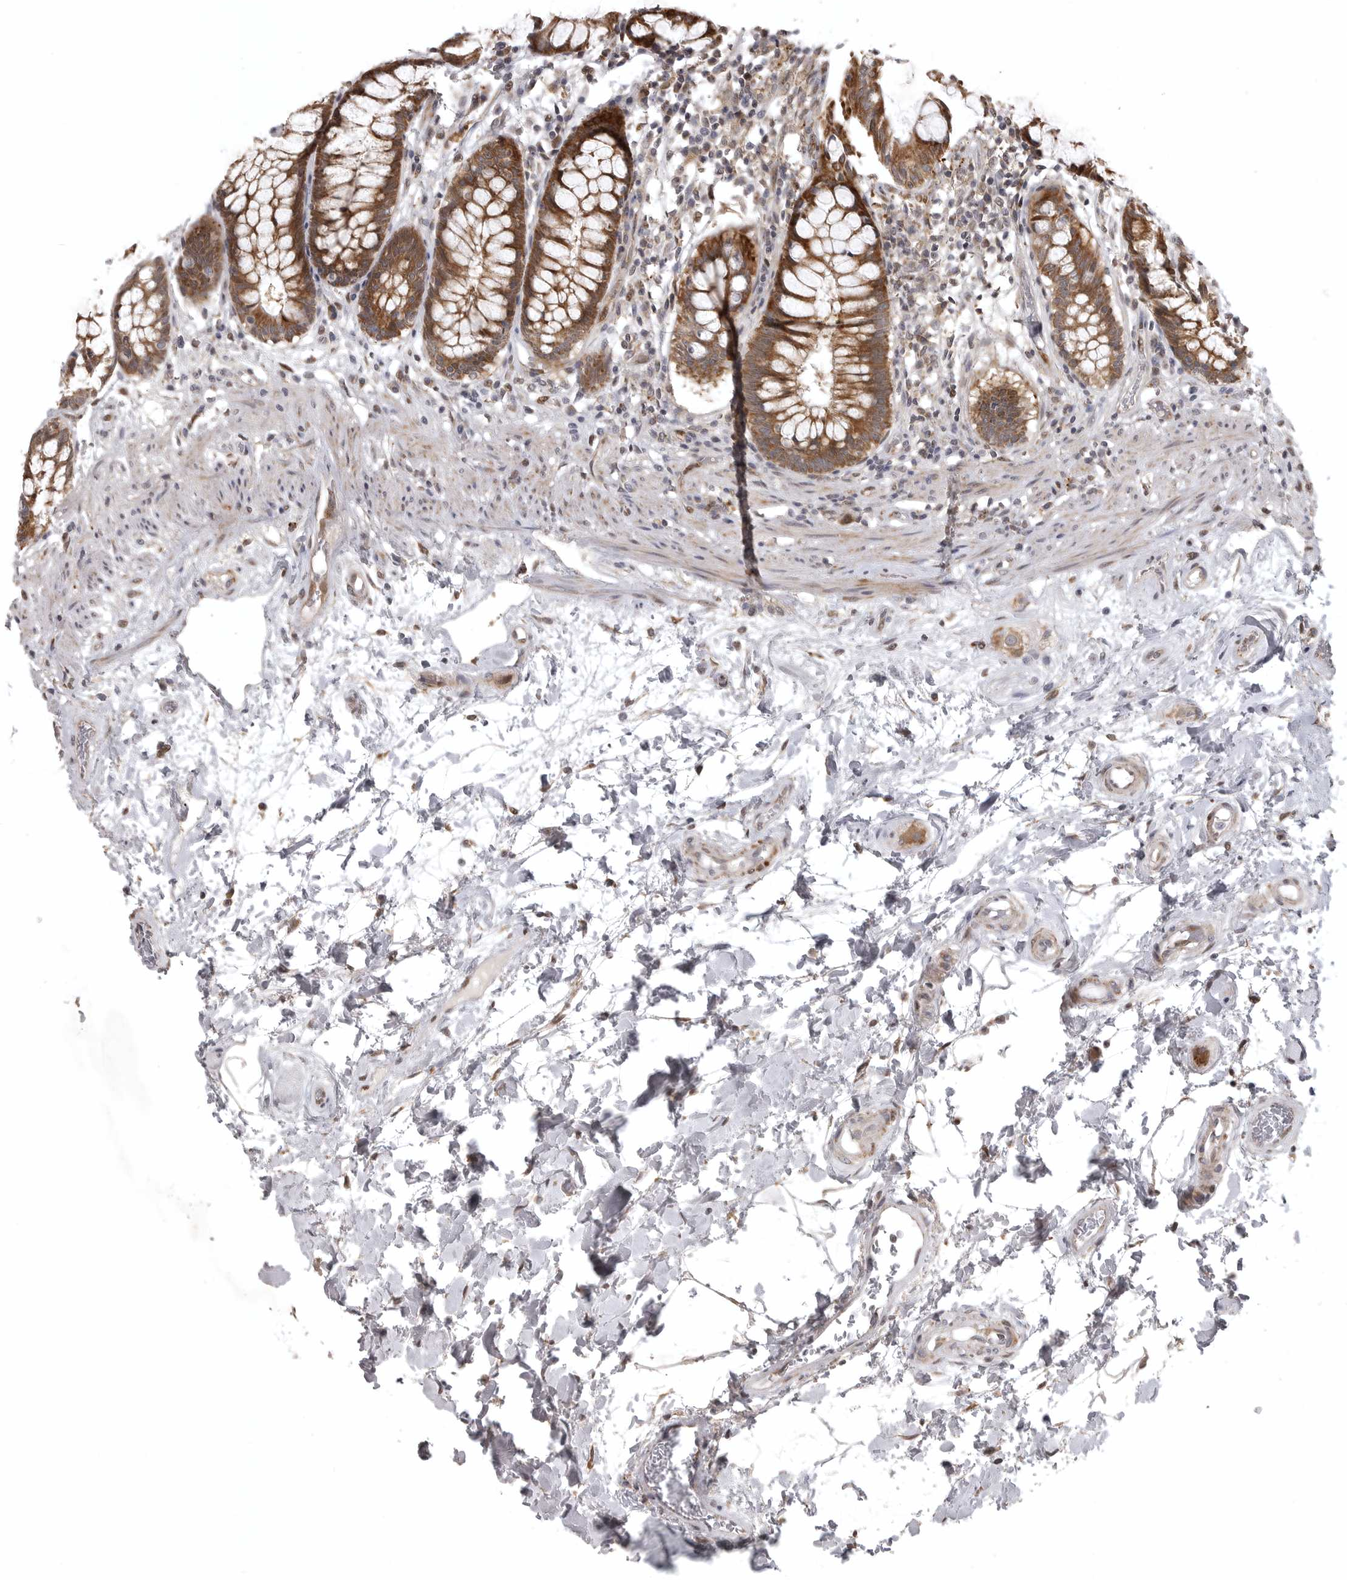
{"staining": {"intensity": "strong", "quantity": ">75%", "location": "cytoplasmic/membranous"}, "tissue": "rectum", "cell_type": "Glandular cells", "image_type": "normal", "snomed": [{"axis": "morphology", "description": "Normal tissue, NOS"}, {"axis": "topography", "description": "Rectum"}], "caption": "Immunohistochemical staining of unremarkable rectum demonstrates high levels of strong cytoplasmic/membranous staining in about >75% of glandular cells. Immunohistochemistry stains the protein in brown and the nuclei are stained blue.", "gene": "POLE2", "patient": {"sex": "male", "age": 64}}